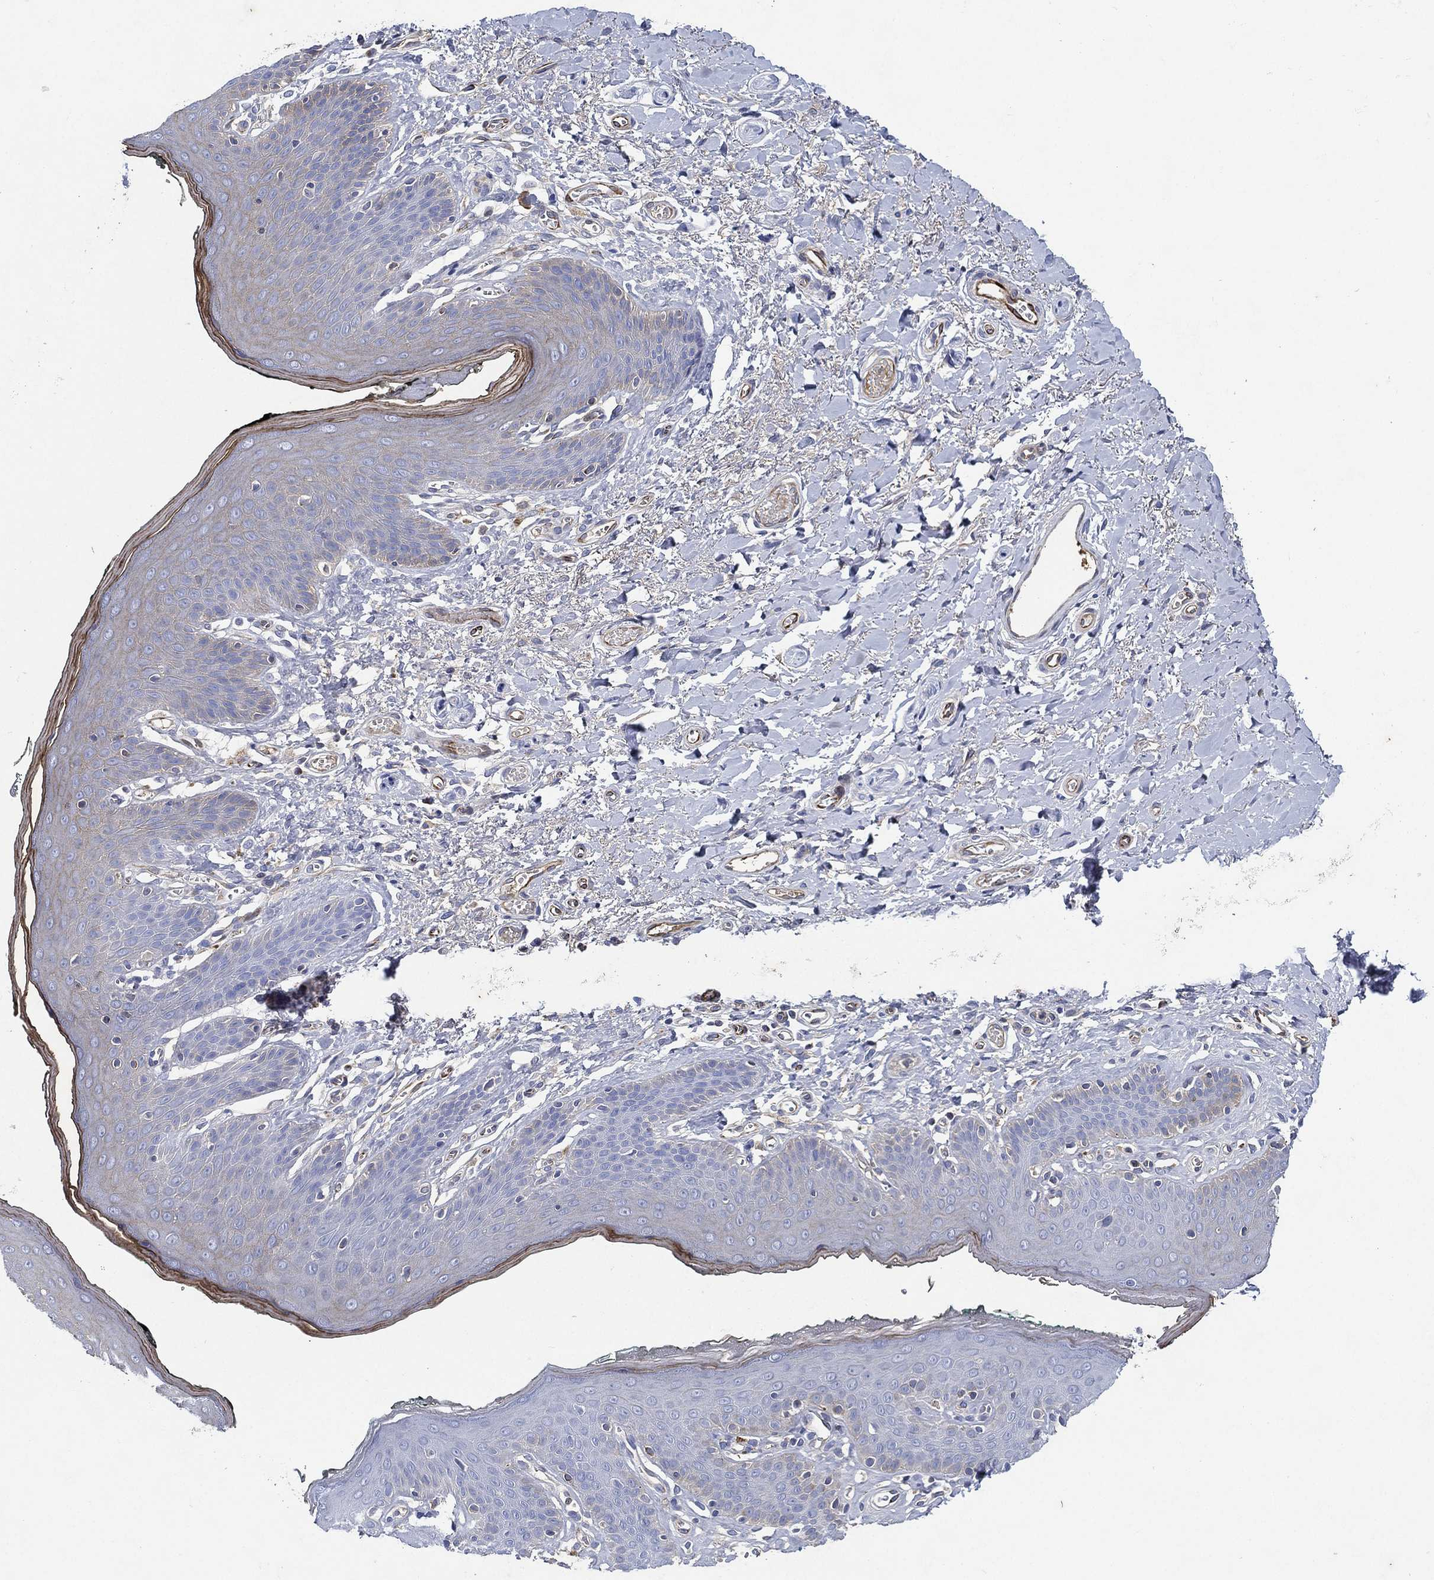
{"staining": {"intensity": "moderate", "quantity": "25%-75%", "location": "cytoplasmic/membranous"}, "tissue": "vagina", "cell_type": "Squamous epithelial cells", "image_type": "normal", "snomed": [{"axis": "morphology", "description": "Normal tissue, NOS"}, {"axis": "topography", "description": "Vagina"}], "caption": "Immunohistochemical staining of benign human vagina demonstrates moderate cytoplasmic/membranous protein expression in approximately 25%-75% of squamous epithelial cells.", "gene": "TMPRSS11D", "patient": {"sex": "female", "age": 66}}